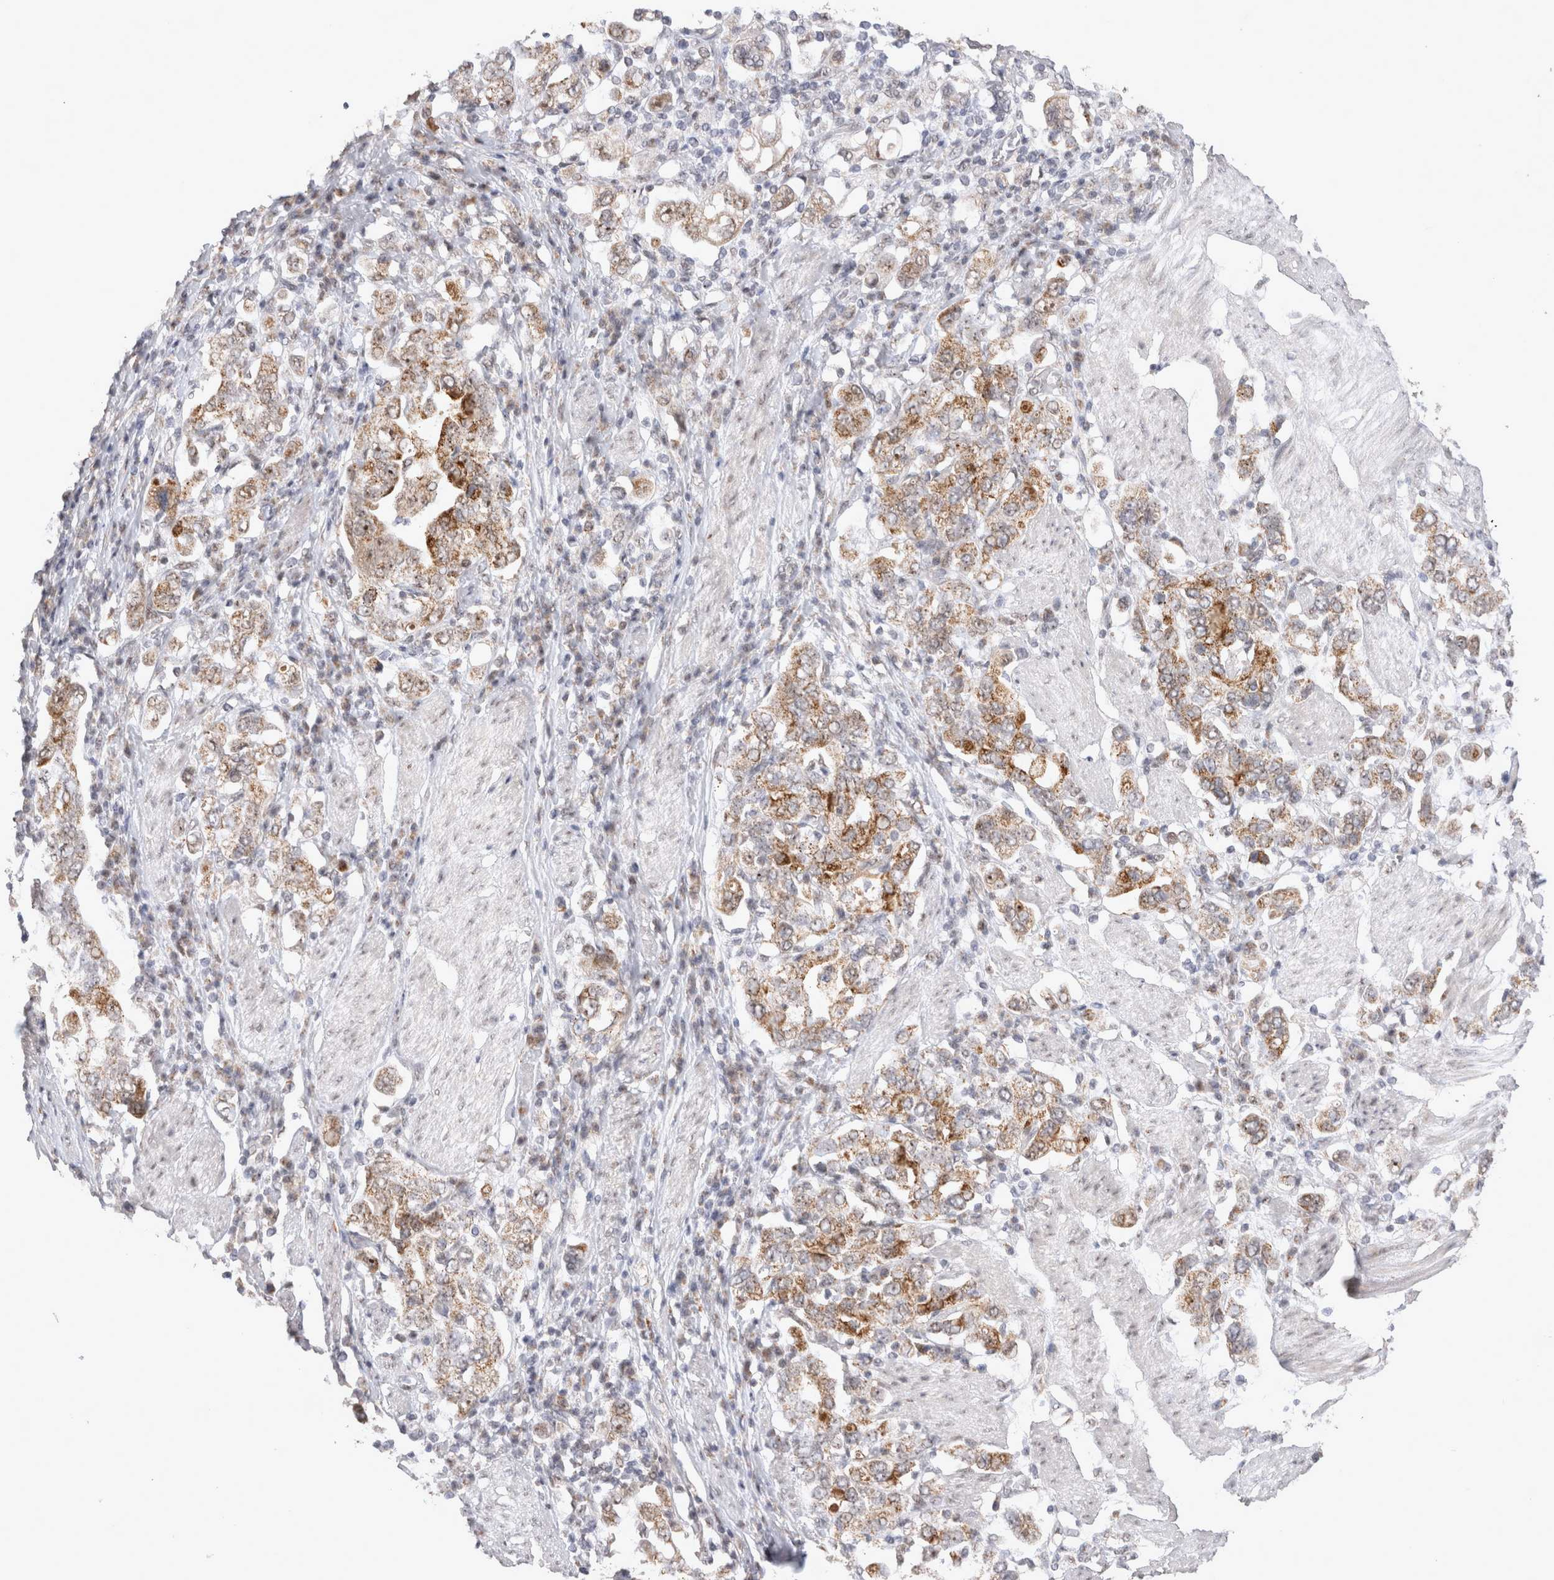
{"staining": {"intensity": "moderate", "quantity": ">75%", "location": "cytoplasmic/membranous,nuclear"}, "tissue": "stomach cancer", "cell_type": "Tumor cells", "image_type": "cancer", "snomed": [{"axis": "morphology", "description": "Adenocarcinoma, NOS"}, {"axis": "topography", "description": "Stomach, upper"}], "caption": "Immunohistochemical staining of stomach cancer (adenocarcinoma) demonstrates moderate cytoplasmic/membranous and nuclear protein expression in approximately >75% of tumor cells.", "gene": "MRPL37", "patient": {"sex": "male", "age": 62}}